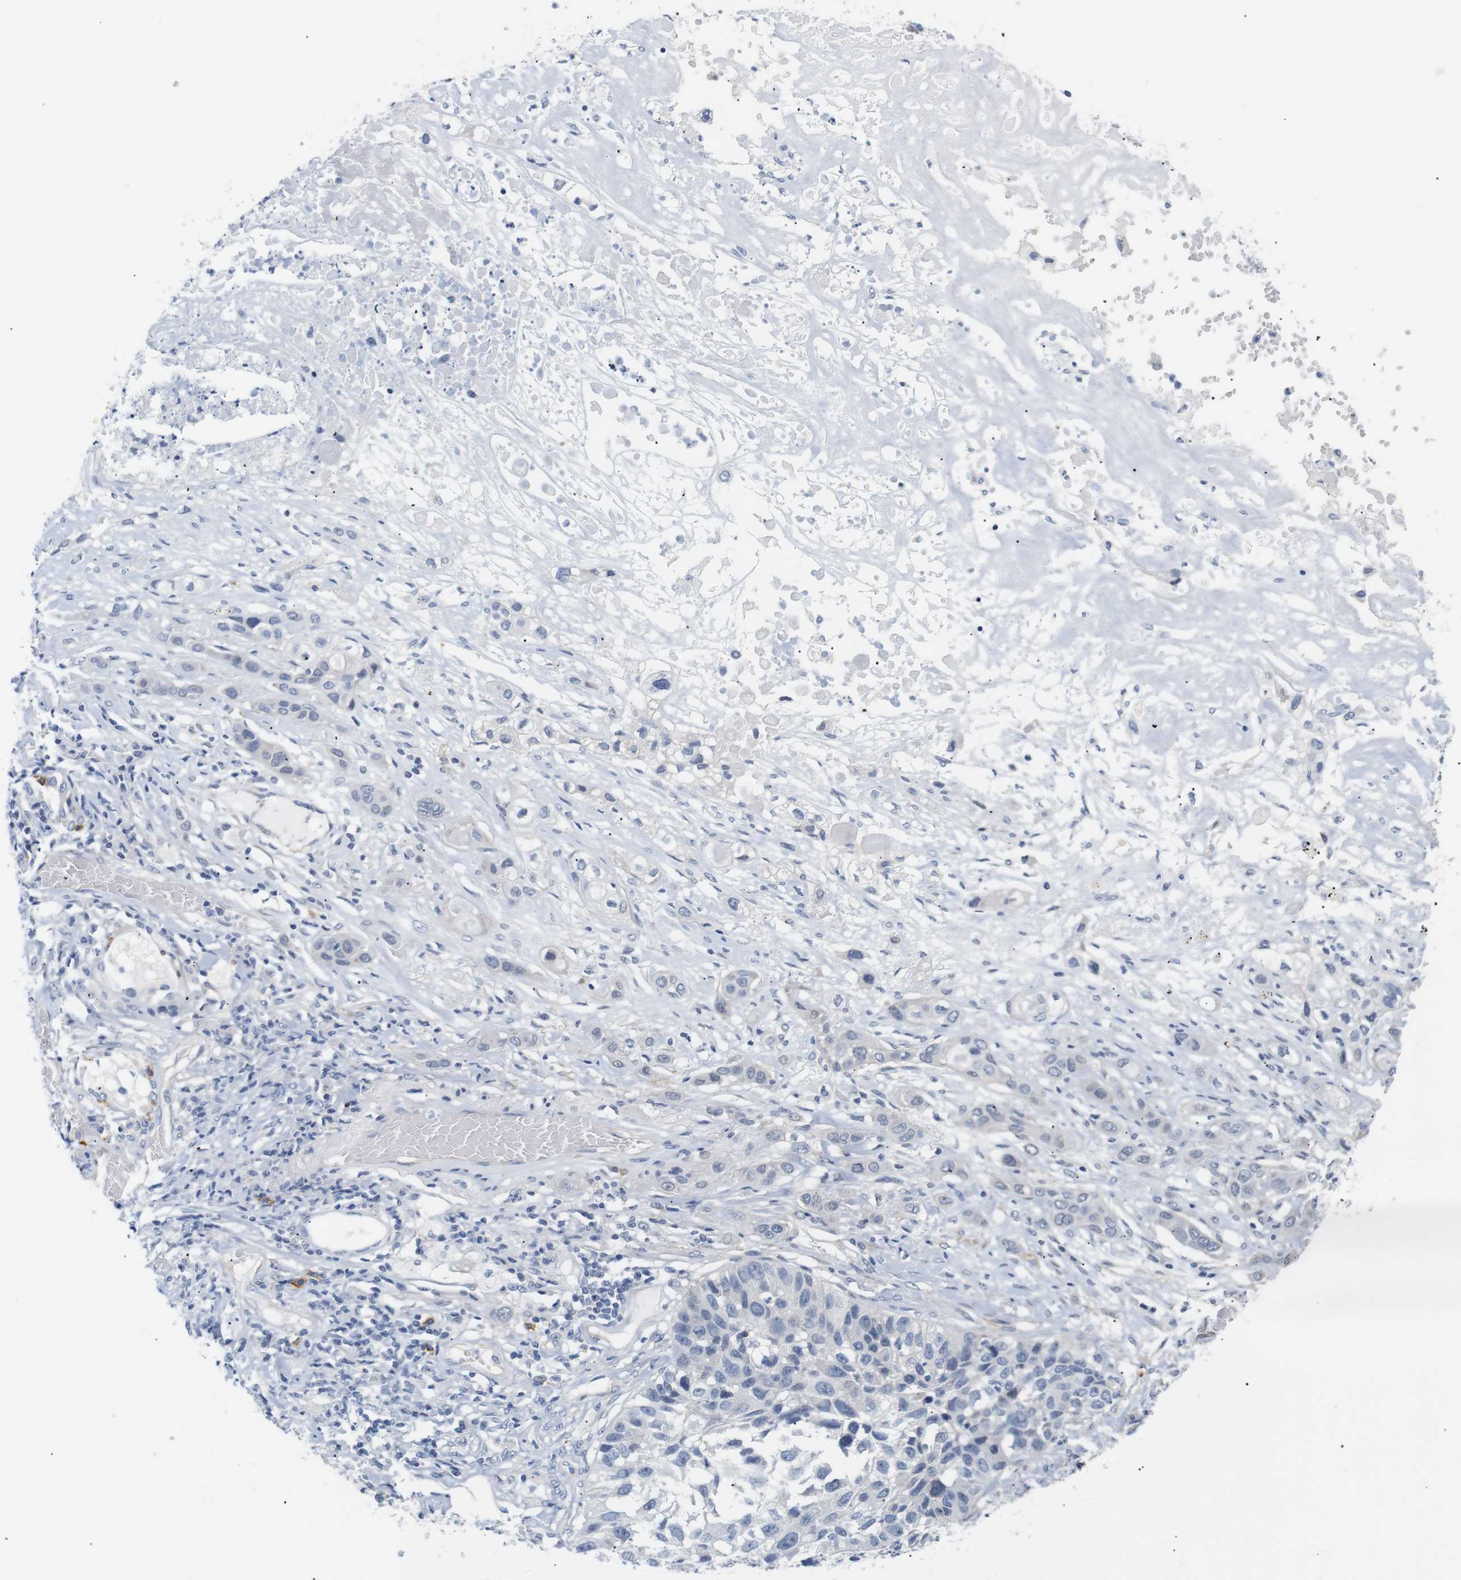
{"staining": {"intensity": "negative", "quantity": "none", "location": "none"}, "tissue": "lung cancer", "cell_type": "Tumor cells", "image_type": "cancer", "snomed": [{"axis": "morphology", "description": "Squamous cell carcinoma, NOS"}, {"axis": "topography", "description": "Lung"}], "caption": "Protein analysis of lung cancer (squamous cell carcinoma) shows no significant positivity in tumor cells. (DAB (3,3'-diaminobenzidine) immunohistochemistry with hematoxylin counter stain).", "gene": "STMN3", "patient": {"sex": "male", "age": 71}}